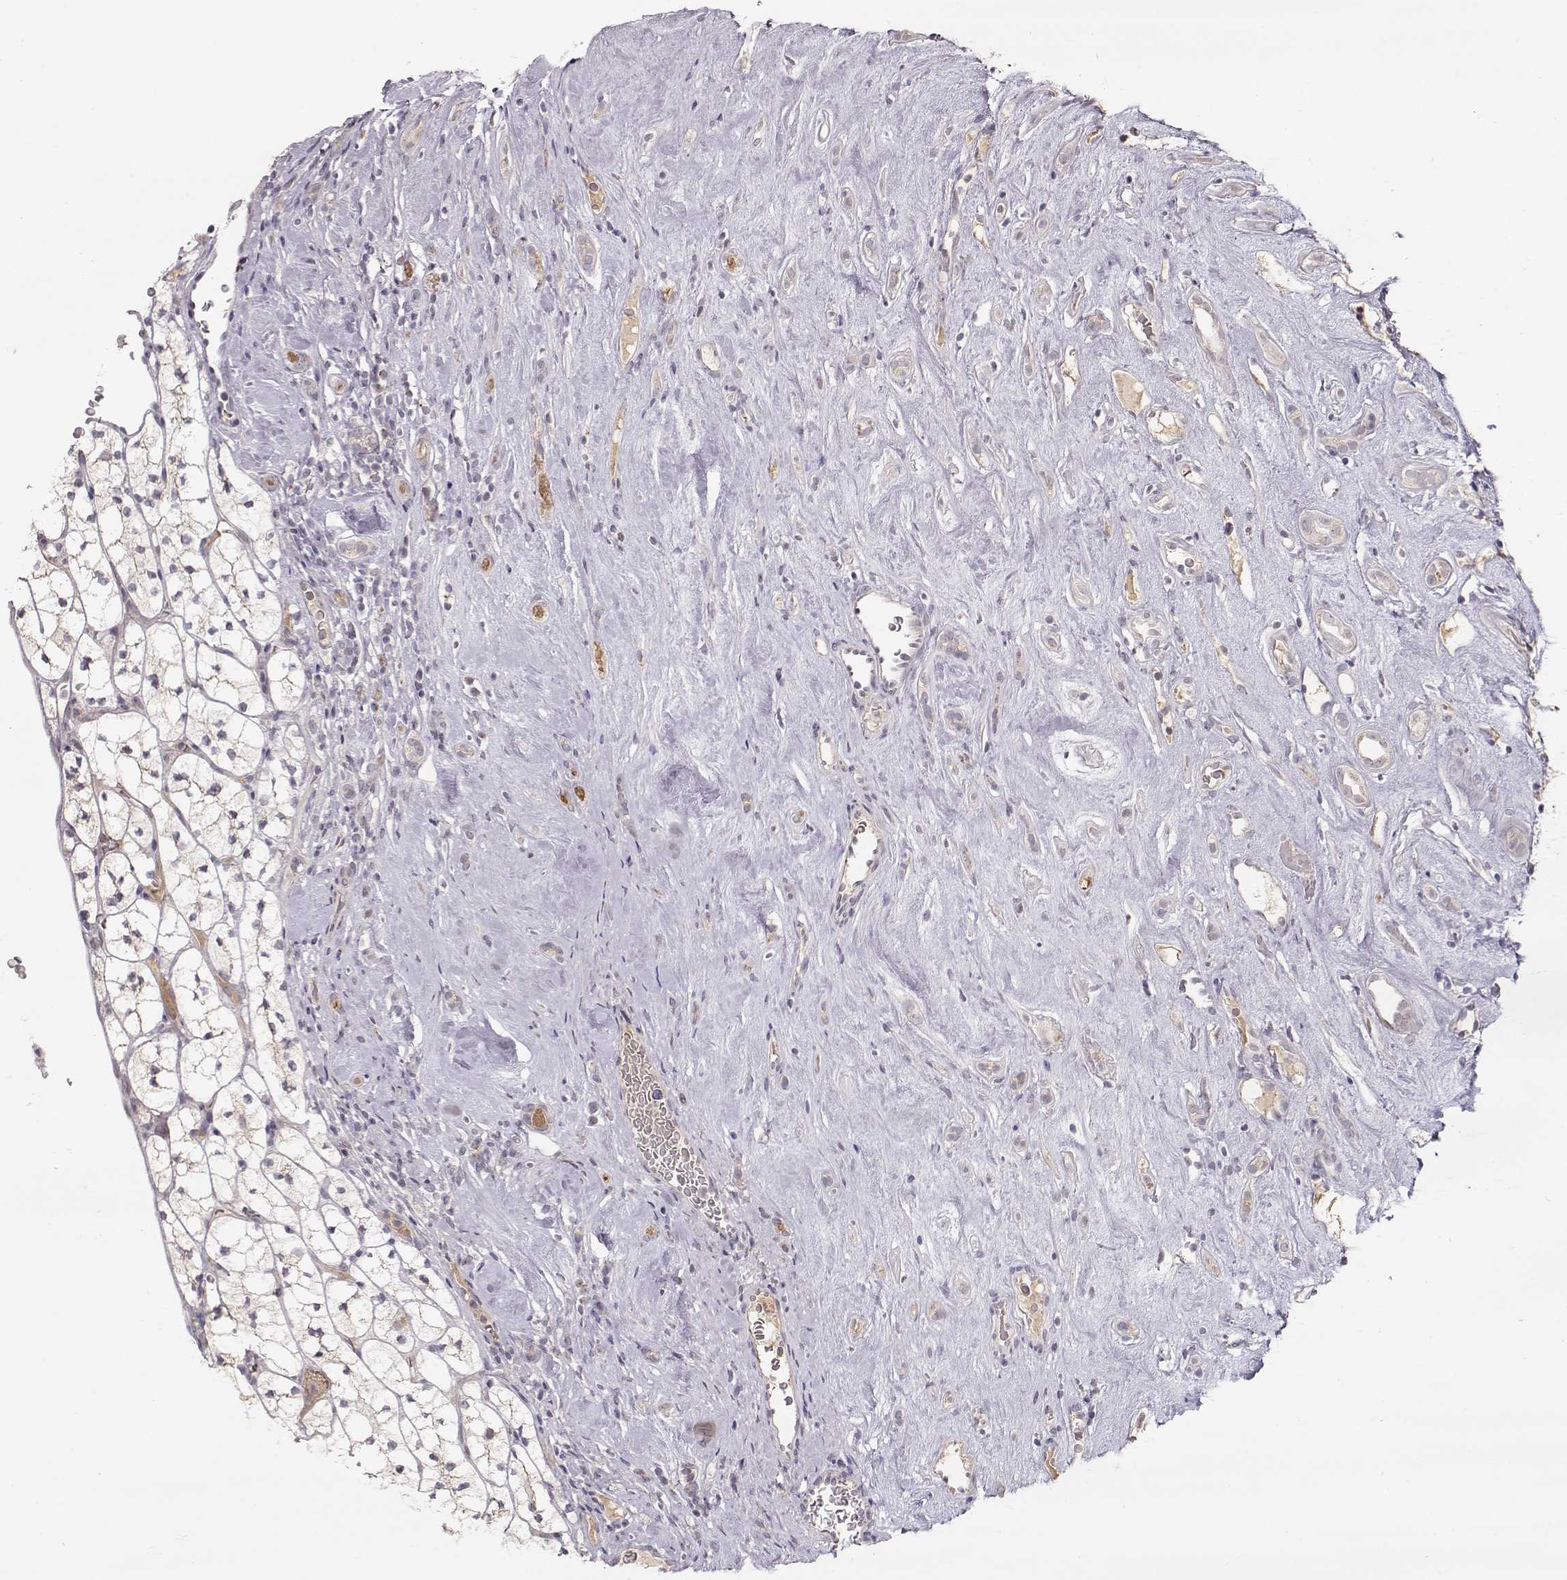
{"staining": {"intensity": "negative", "quantity": "none", "location": "none"}, "tissue": "renal cancer", "cell_type": "Tumor cells", "image_type": "cancer", "snomed": [{"axis": "morphology", "description": "Adenocarcinoma, NOS"}, {"axis": "topography", "description": "Kidney"}], "caption": "A photomicrograph of renal cancer (adenocarcinoma) stained for a protein reveals no brown staining in tumor cells. (DAB (3,3'-diaminobenzidine) immunohistochemistry visualized using brightfield microscopy, high magnification).", "gene": "PNMT", "patient": {"sex": "female", "age": 89}}